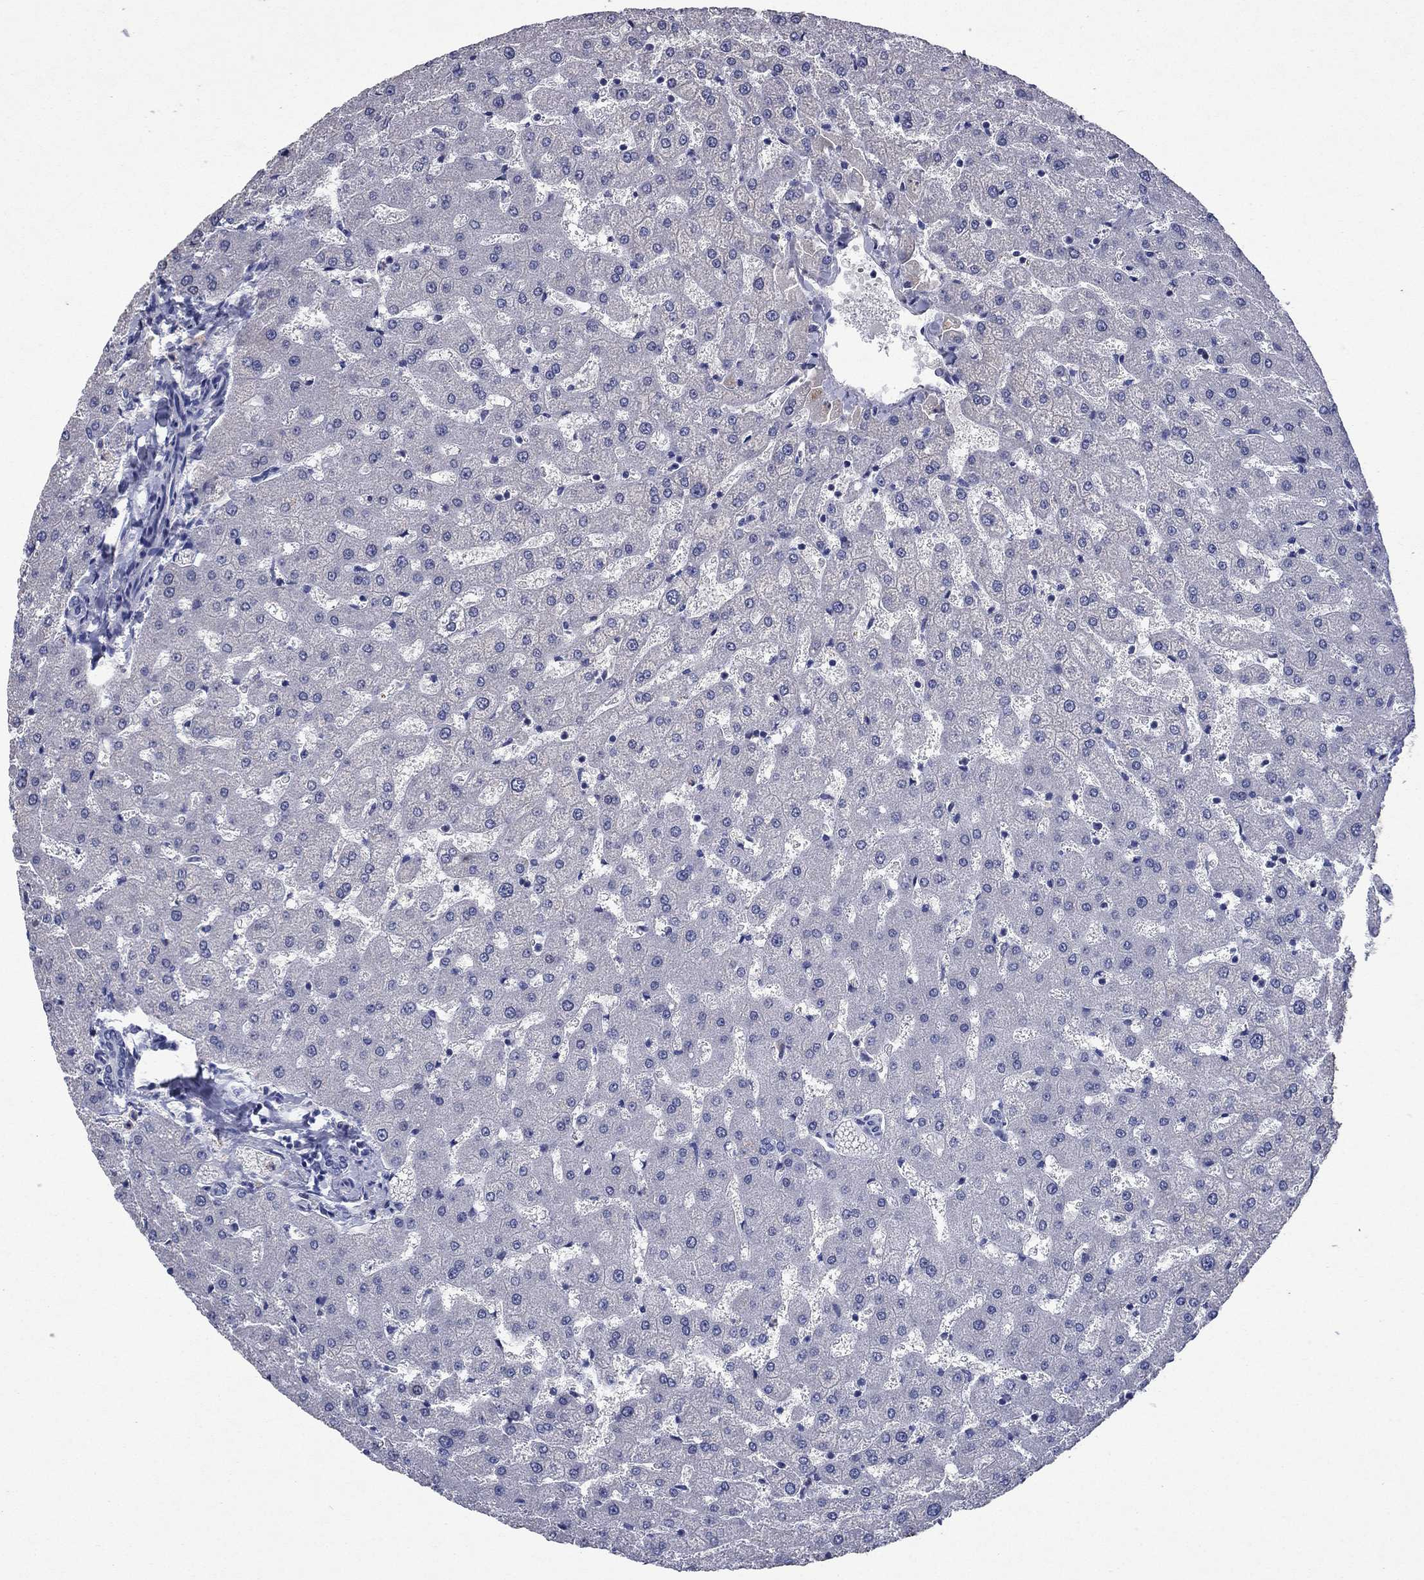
{"staining": {"intensity": "negative", "quantity": "none", "location": "none"}, "tissue": "liver", "cell_type": "Cholangiocytes", "image_type": "normal", "snomed": [{"axis": "morphology", "description": "Normal tissue, NOS"}, {"axis": "topography", "description": "Liver"}], "caption": "A photomicrograph of human liver is negative for staining in cholangiocytes. (Stains: DAB immunohistochemistry (IHC) with hematoxylin counter stain, Microscopy: brightfield microscopy at high magnification).", "gene": "CFAP119", "patient": {"sex": "female", "age": 50}}